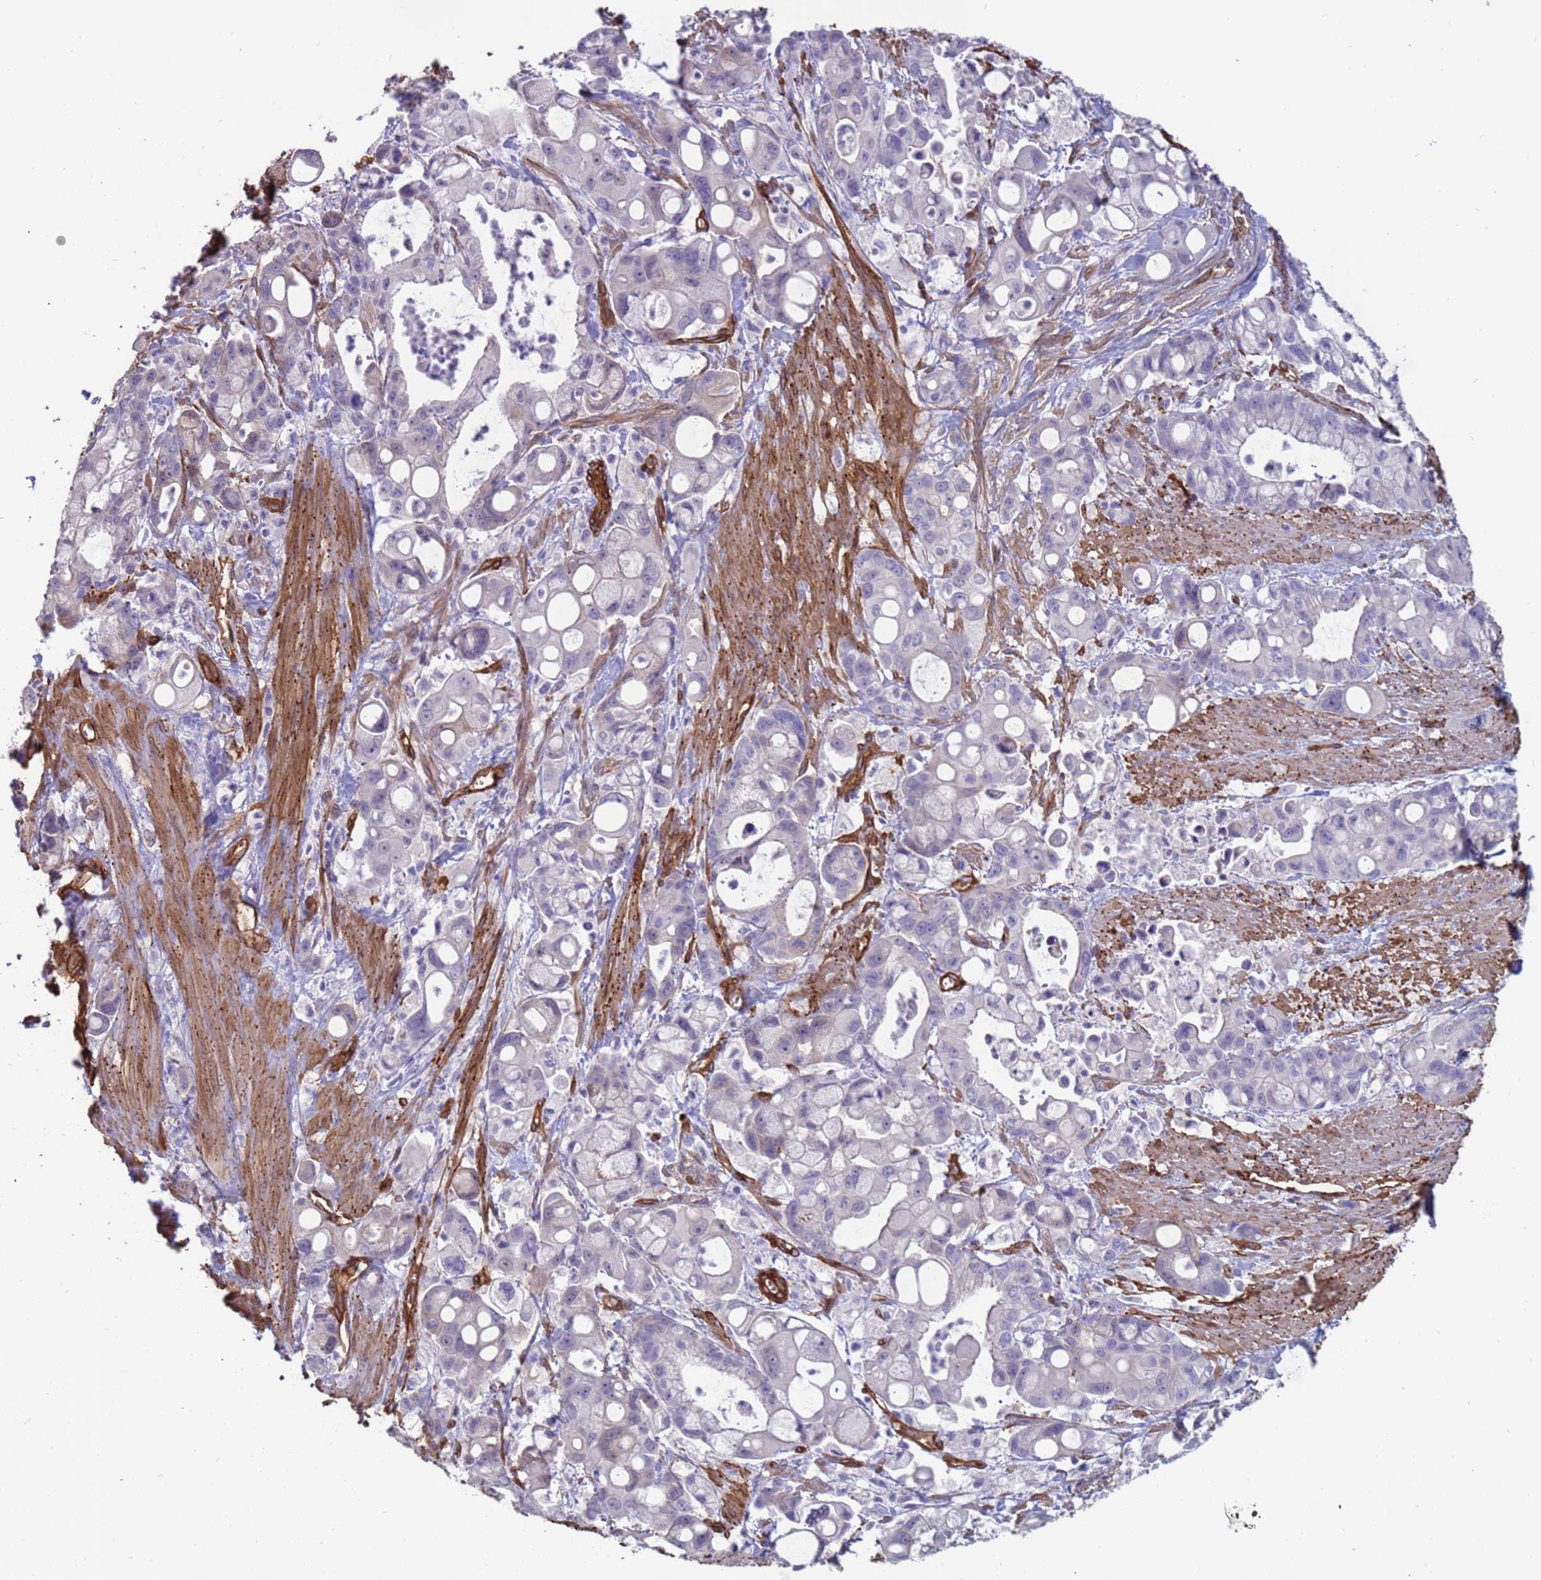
{"staining": {"intensity": "negative", "quantity": "none", "location": "none"}, "tissue": "pancreatic cancer", "cell_type": "Tumor cells", "image_type": "cancer", "snomed": [{"axis": "morphology", "description": "Adenocarcinoma, NOS"}, {"axis": "topography", "description": "Pancreas"}], "caption": "Tumor cells are negative for brown protein staining in pancreatic adenocarcinoma.", "gene": "EHD2", "patient": {"sex": "male", "age": 68}}